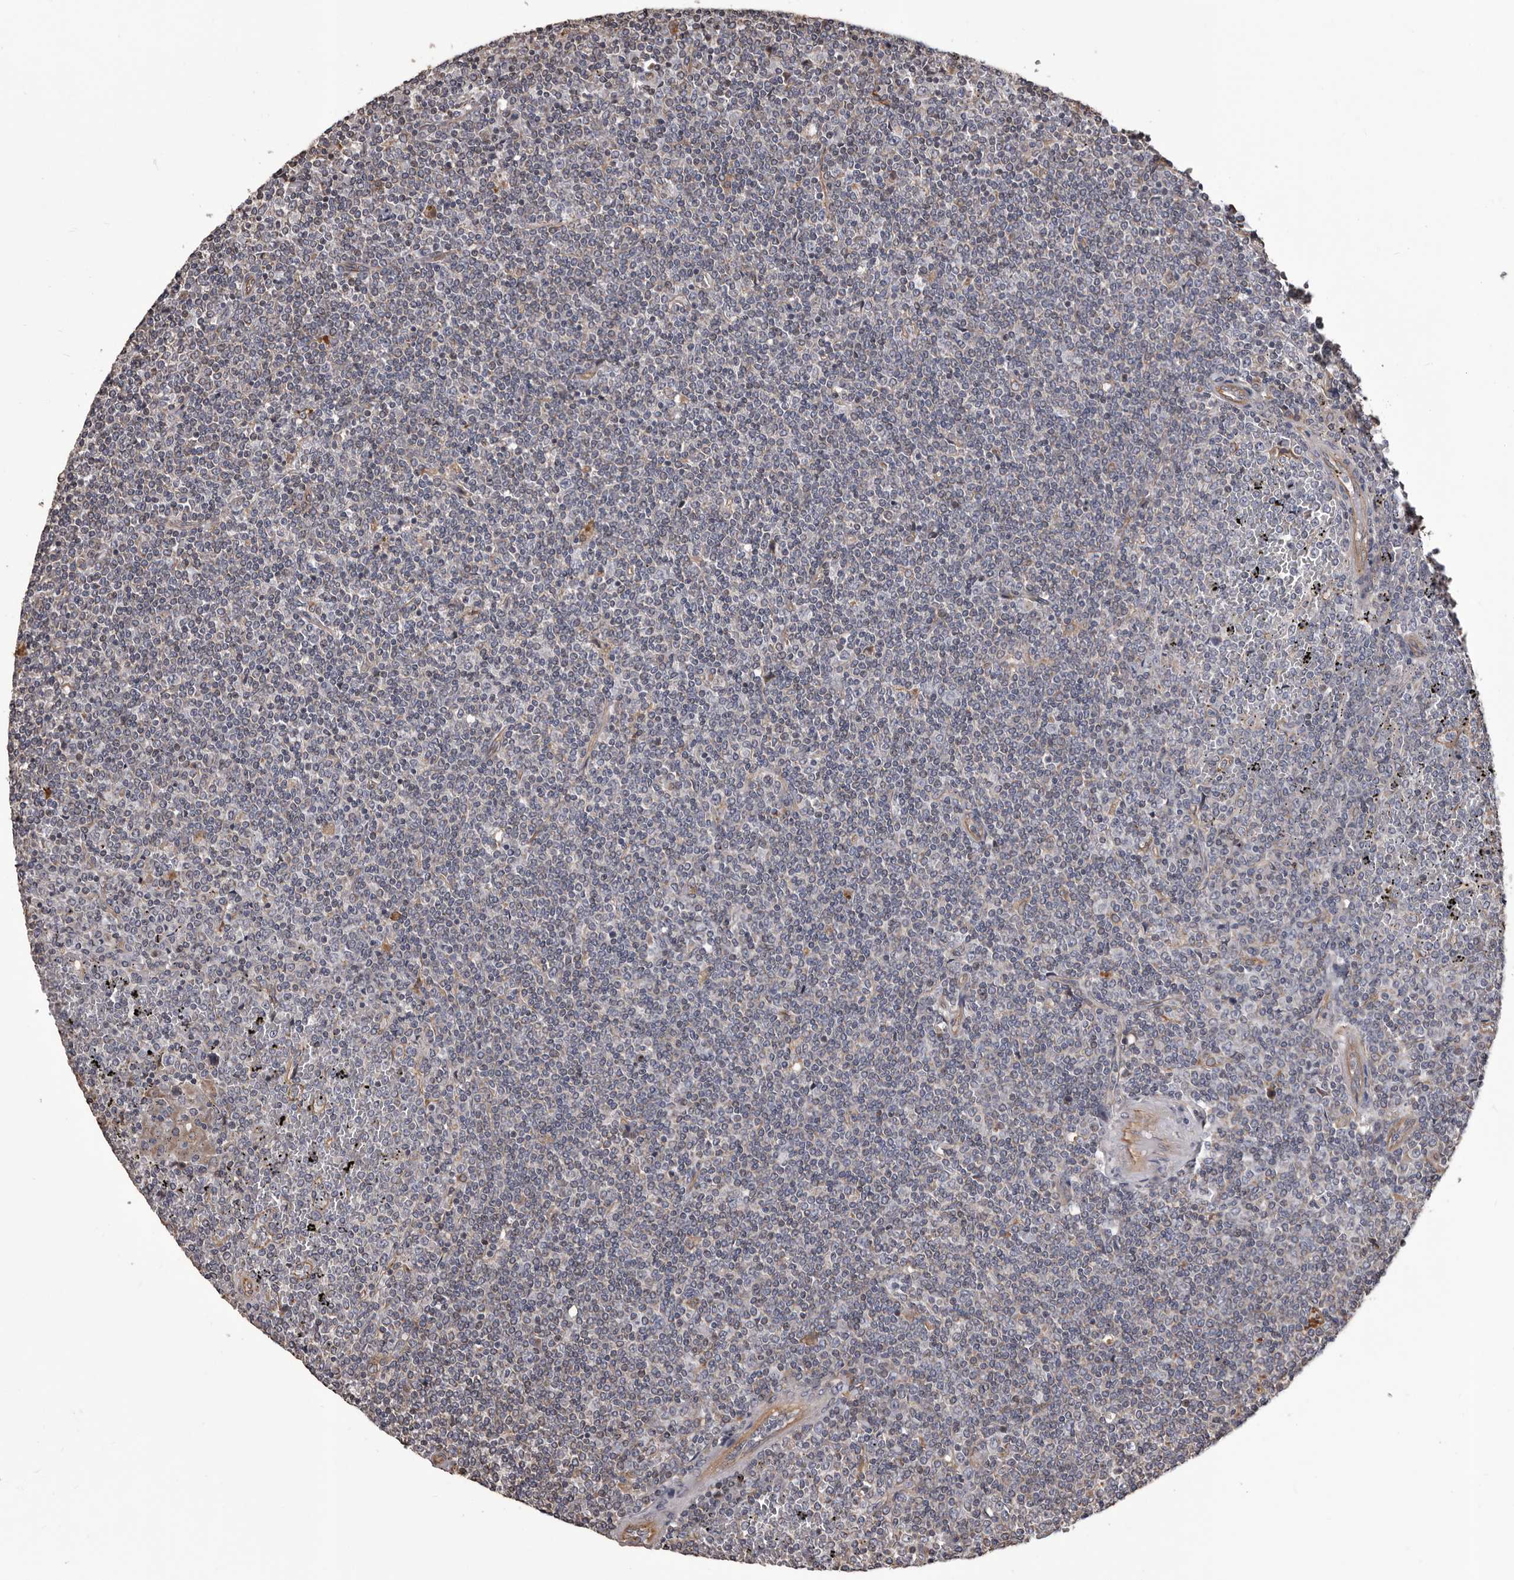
{"staining": {"intensity": "negative", "quantity": "none", "location": "none"}, "tissue": "lymphoma", "cell_type": "Tumor cells", "image_type": "cancer", "snomed": [{"axis": "morphology", "description": "Malignant lymphoma, non-Hodgkin's type, Low grade"}, {"axis": "topography", "description": "Spleen"}], "caption": "A micrograph of low-grade malignant lymphoma, non-Hodgkin's type stained for a protein demonstrates no brown staining in tumor cells. The staining was performed using DAB (3,3'-diaminobenzidine) to visualize the protein expression in brown, while the nuclei were stained in blue with hematoxylin (Magnification: 20x).", "gene": "CEP104", "patient": {"sex": "female", "age": 19}}